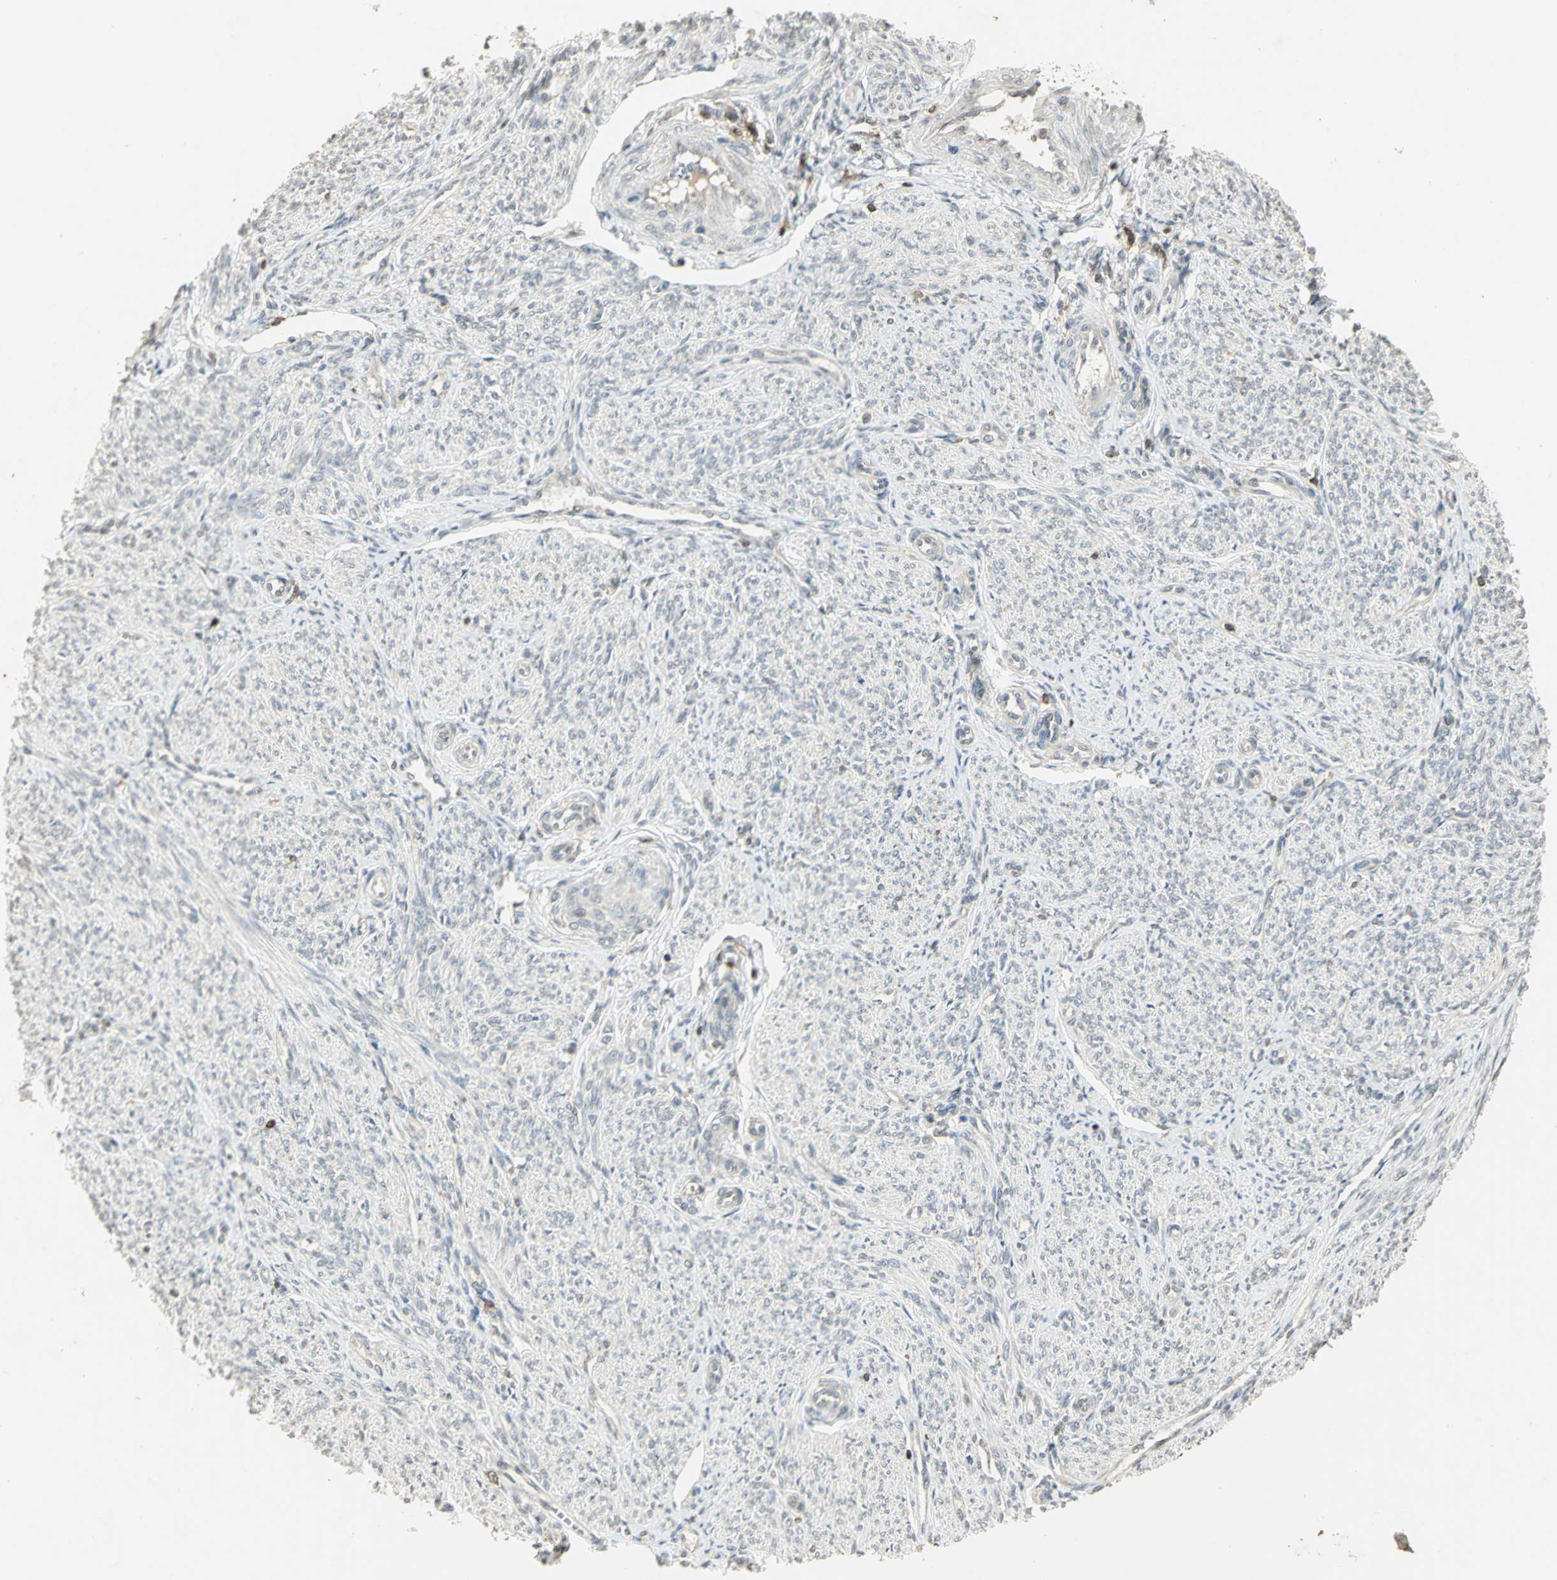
{"staining": {"intensity": "negative", "quantity": "none", "location": "none"}, "tissue": "smooth muscle", "cell_type": "Smooth muscle cells", "image_type": "normal", "snomed": [{"axis": "morphology", "description": "Normal tissue, NOS"}, {"axis": "topography", "description": "Smooth muscle"}], "caption": "An immunohistochemistry (IHC) image of normal smooth muscle is shown. There is no staining in smooth muscle cells of smooth muscle.", "gene": "IL16", "patient": {"sex": "female", "age": 65}}